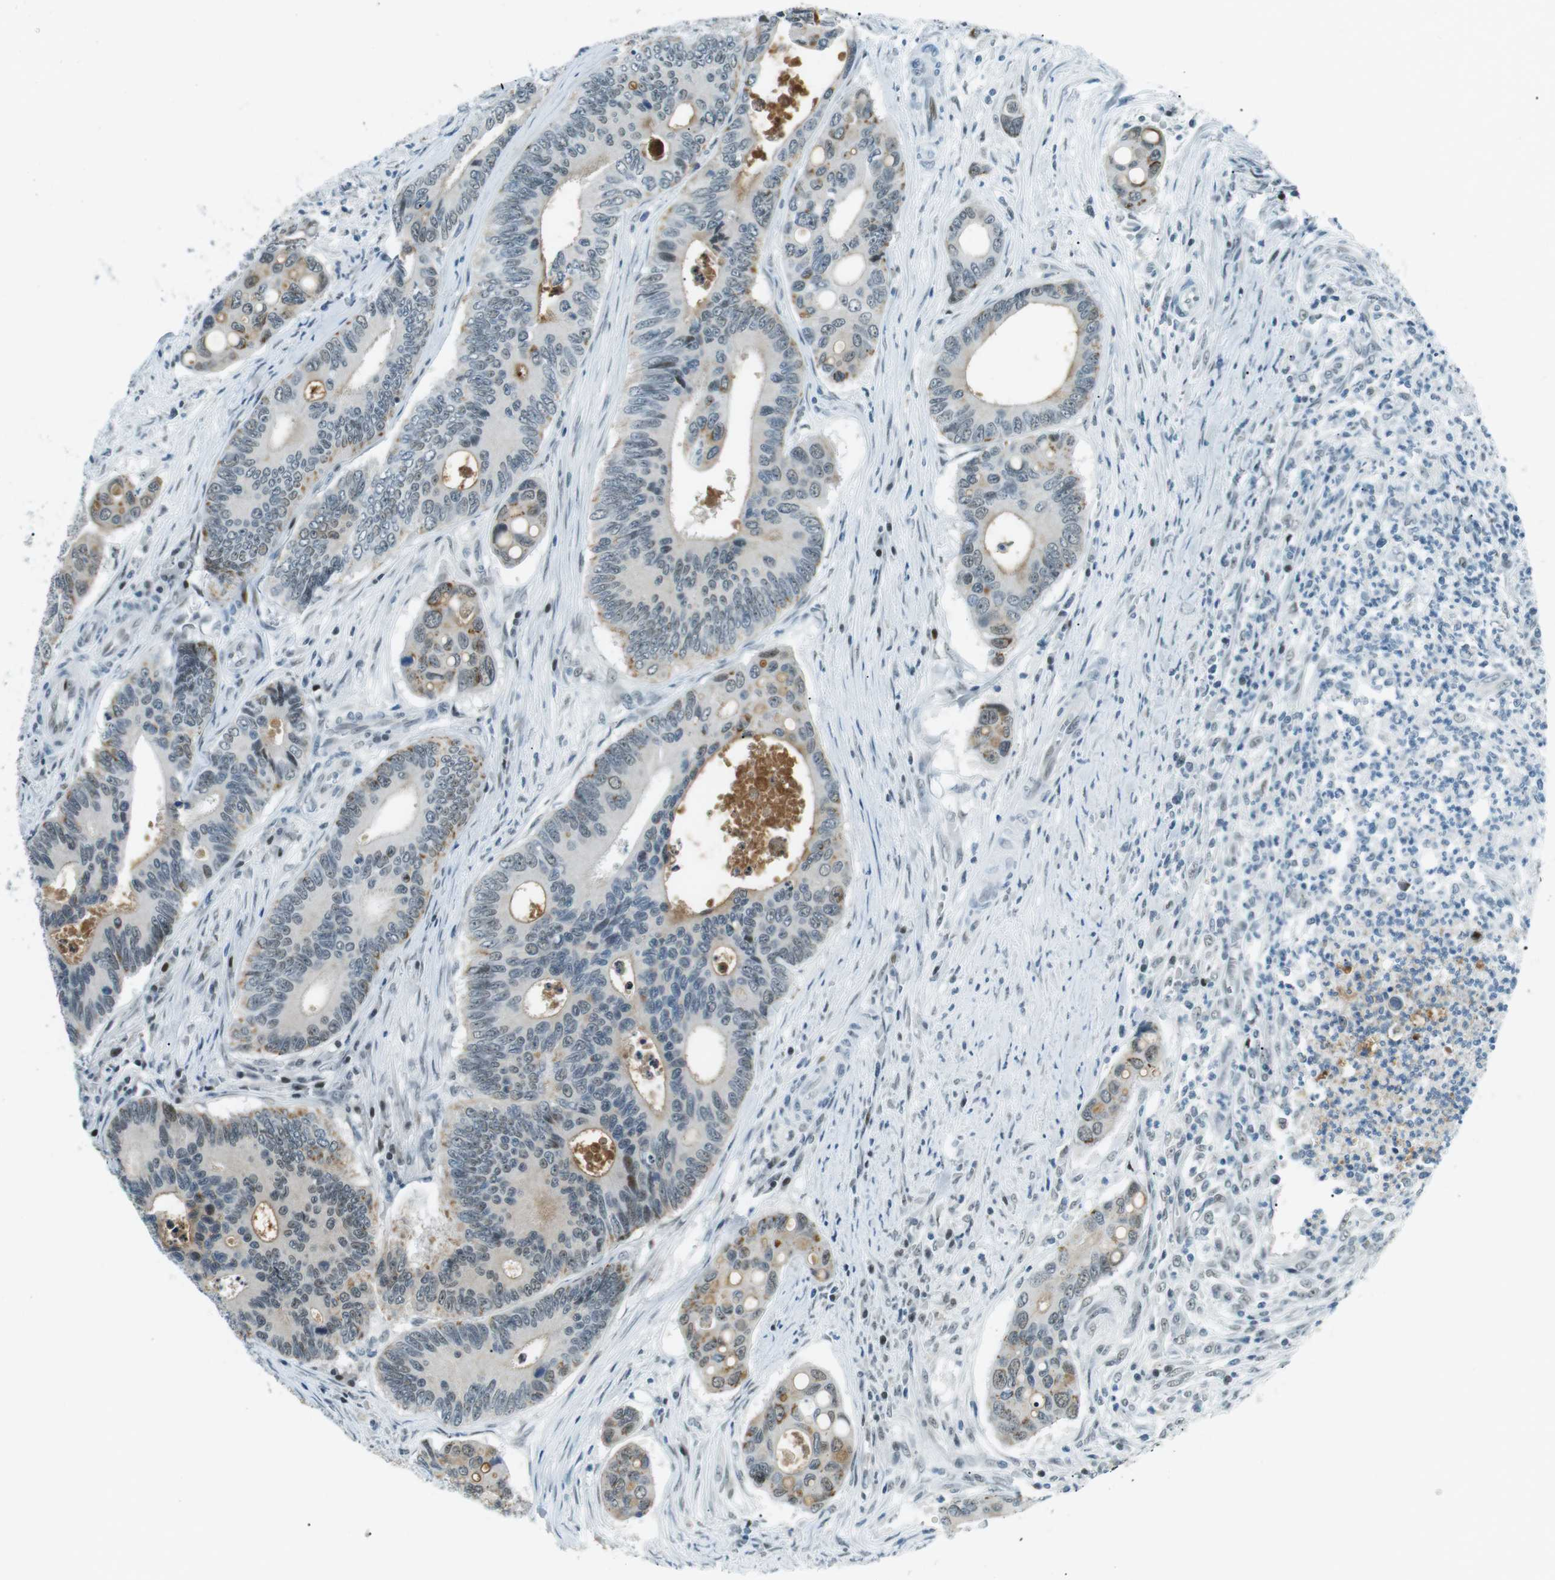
{"staining": {"intensity": "moderate", "quantity": "<25%", "location": "cytoplasmic/membranous,nuclear"}, "tissue": "colorectal cancer", "cell_type": "Tumor cells", "image_type": "cancer", "snomed": [{"axis": "morphology", "description": "Inflammation, NOS"}, {"axis": "morphology", "description": "Adenocarcinoma, NOS"}, {"axis": "topography", "description": "Colon"}], "caption": "DAB (3,3'-diaminobenzidine) immunohistochemical staining of human adenocarcinoma (colorectal) shows moderate cytoplasmic/membranous and nuclear protein staining in approximately <25% of tumor cells.", "gene": "PJA1", "patient": {"sex": "male", "age": 72}}